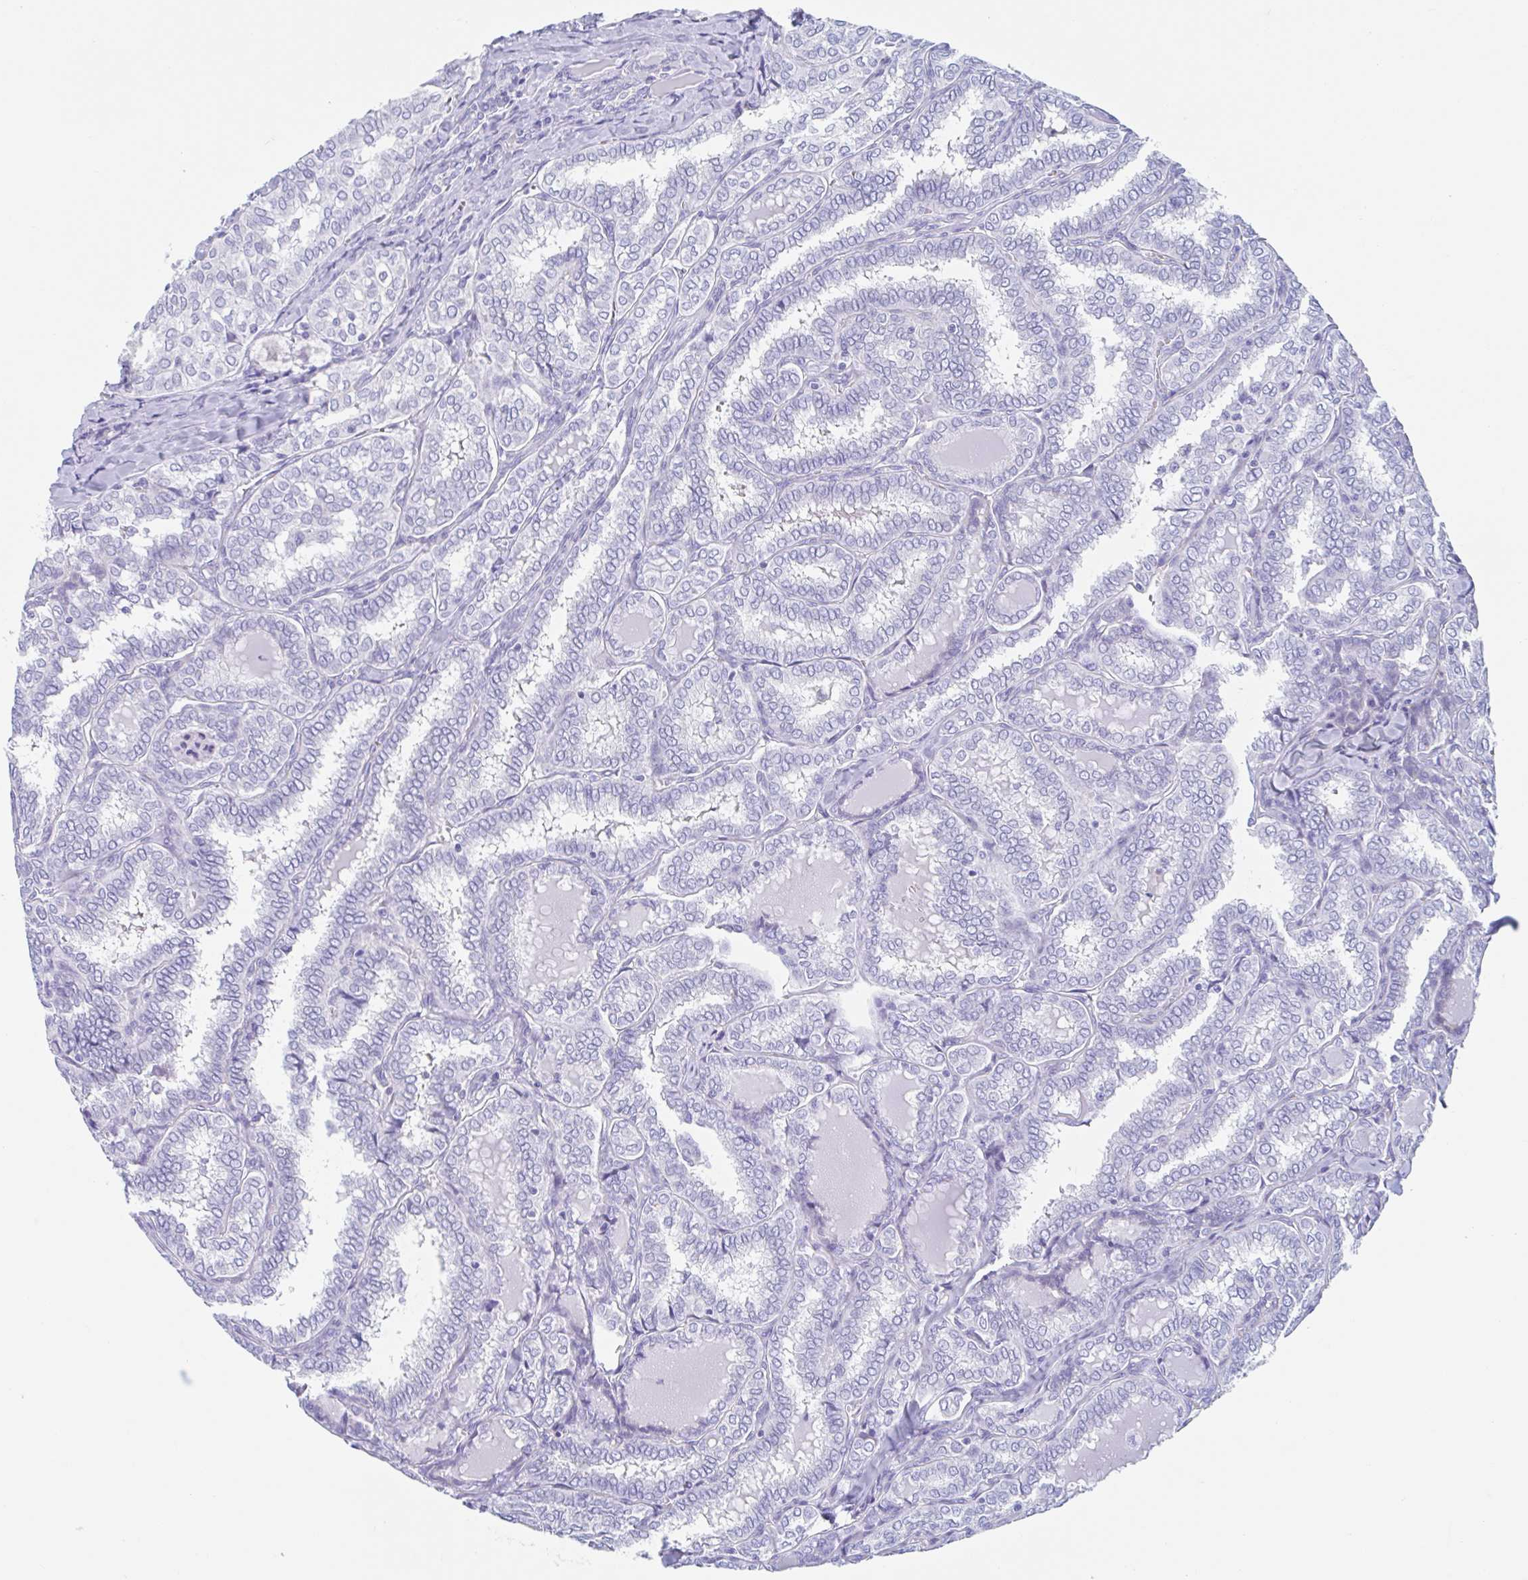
{"staining": {"intensity": "negative", "quantity": "none", "location": "none"}, "tissue": "thyroid cancer", "cell_type": "Tumor cells", "image_type": "cancer", "snomed": [{"axis": "morphology", "description": "Papillary adenocarcinoma, NOS"}, {"axis": "topography", "description": "Thyroid gland"}], "caption": "Photomicrograph shows no significant protein staining in tumor cells of papillary adenocarcinoma (thyroid). Brightfield microscopy of IHC stained with DAB (3,3'-diaminobenzidine) (brown) and hematoxylin (blue), captured at high magnification.", "gene": "CPTP", "patient": {"sex": "female", "age": 30}}